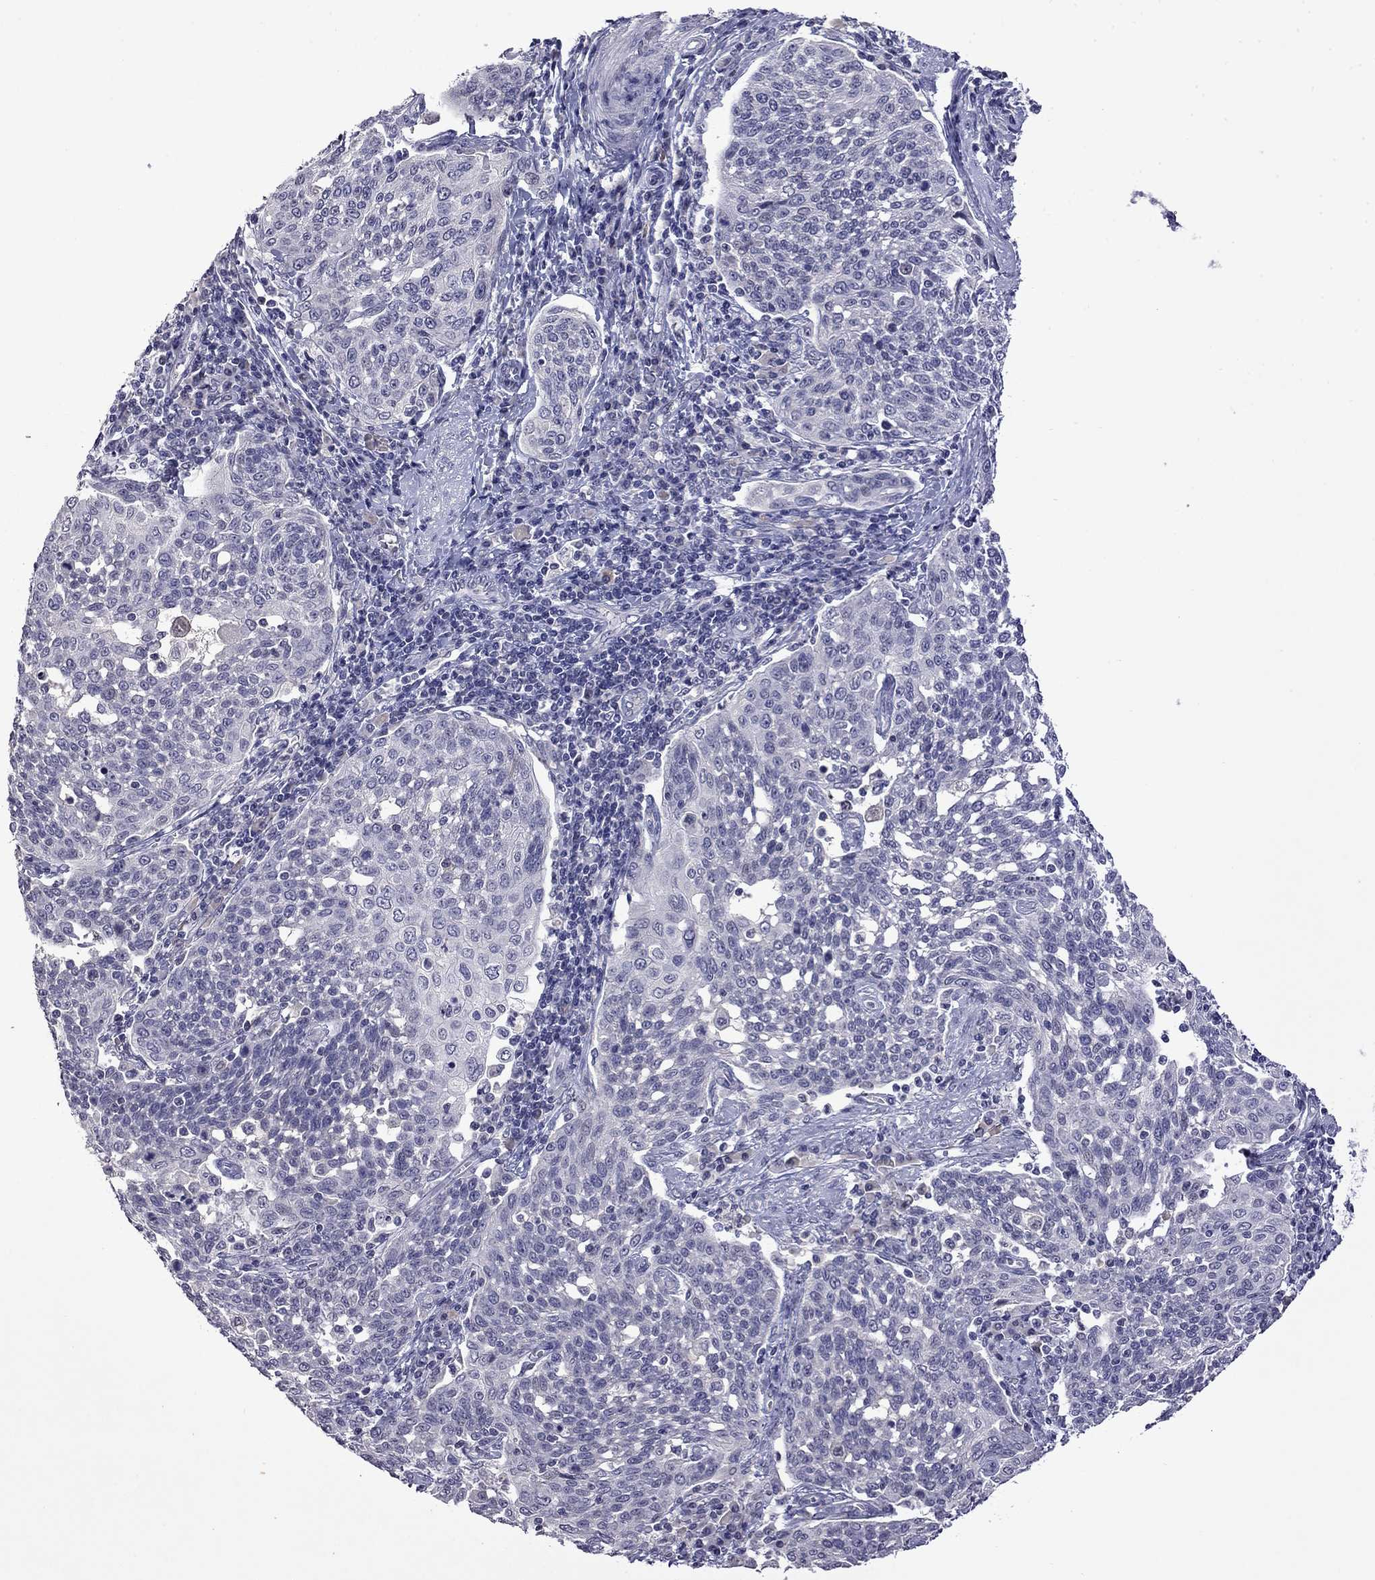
{"staining": {"intensity": "negative", "quantity": "none", "location": "none"}, "tissue": "cervical cancer", "cell_type": "Tumor cells", "image_type": "cancer", "snomed": [{"axis": "morphology", "description": "Squamous cell carcinoma, NOS"}, {"axis": "topography", "description": "Cervix"}], "caption": "Immunohistochemistry (IHC) histopathology image of neoplastic tissue: cervical cancer (squamous cell carcinoma) stained with DAB displays no significant protein expression in tumor cells.", "gene": "STAR", "patient": {"sex": "female", "age": 34}}